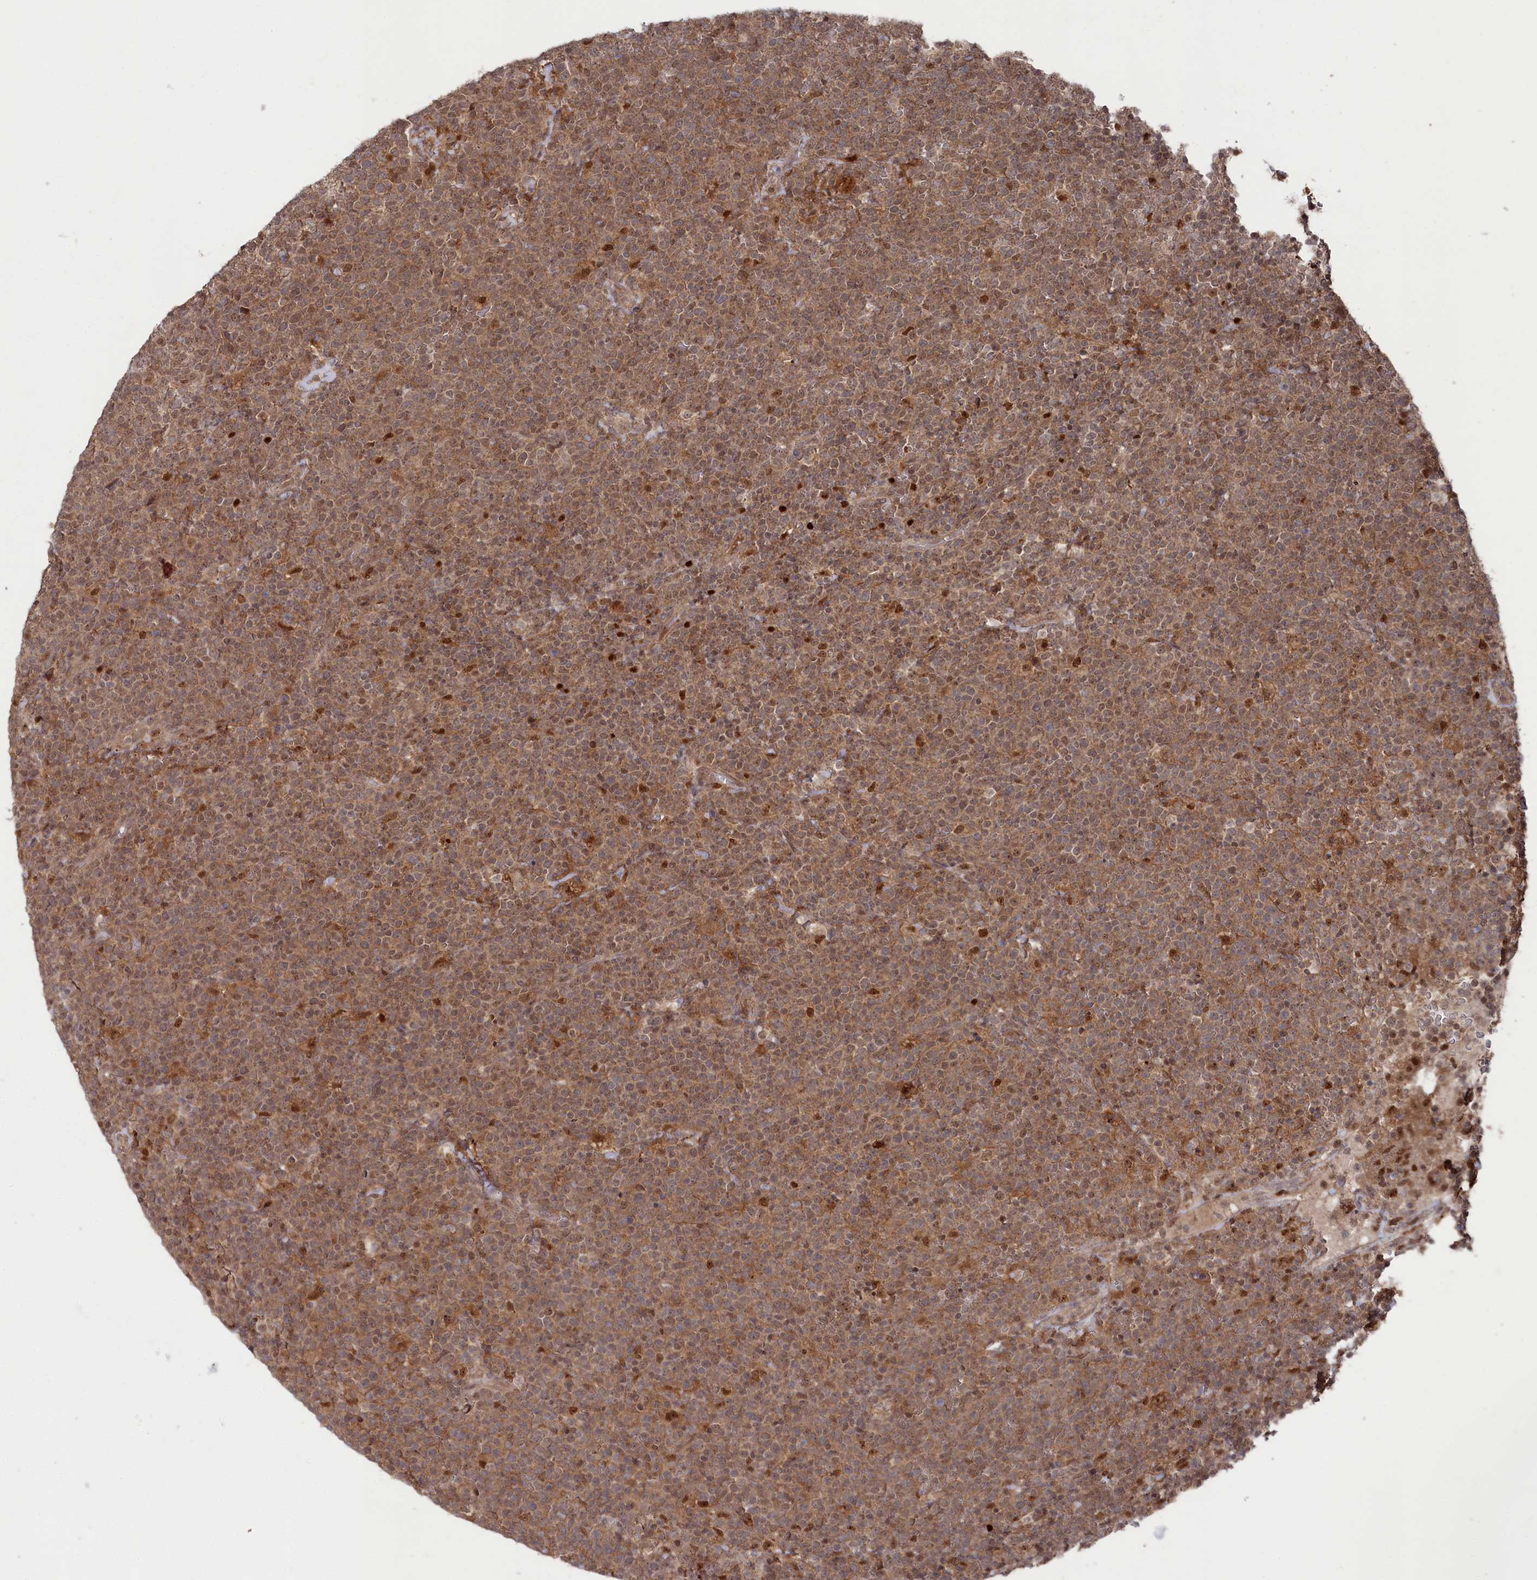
{"staining": {"intensity": "moderate", "quantity": ">75%", "location": "cytoplasmic/membranous,nuclear"}, "tissue": "lymphoma", "cell_type": "Tumor cells", "image_type": "cancer", "snomed": [{"axis": "morphology", "description": "Malignant lymphoma, non-Hodgkin's type, High grade"}, {"axis": "topography", "description": "Lymph node"}], "caption": "The immunohistochemical stain highlights moderate cytoplasmic/membranous and nuclear expression in tumor cells of lymphoma tissue. (Stains: DAB in brown, nuclei in blue, Microscopy: brightfield microscopy at high magnification).", "gene": "BORCS7", "patient": {"sex": "male", "age": 61}}